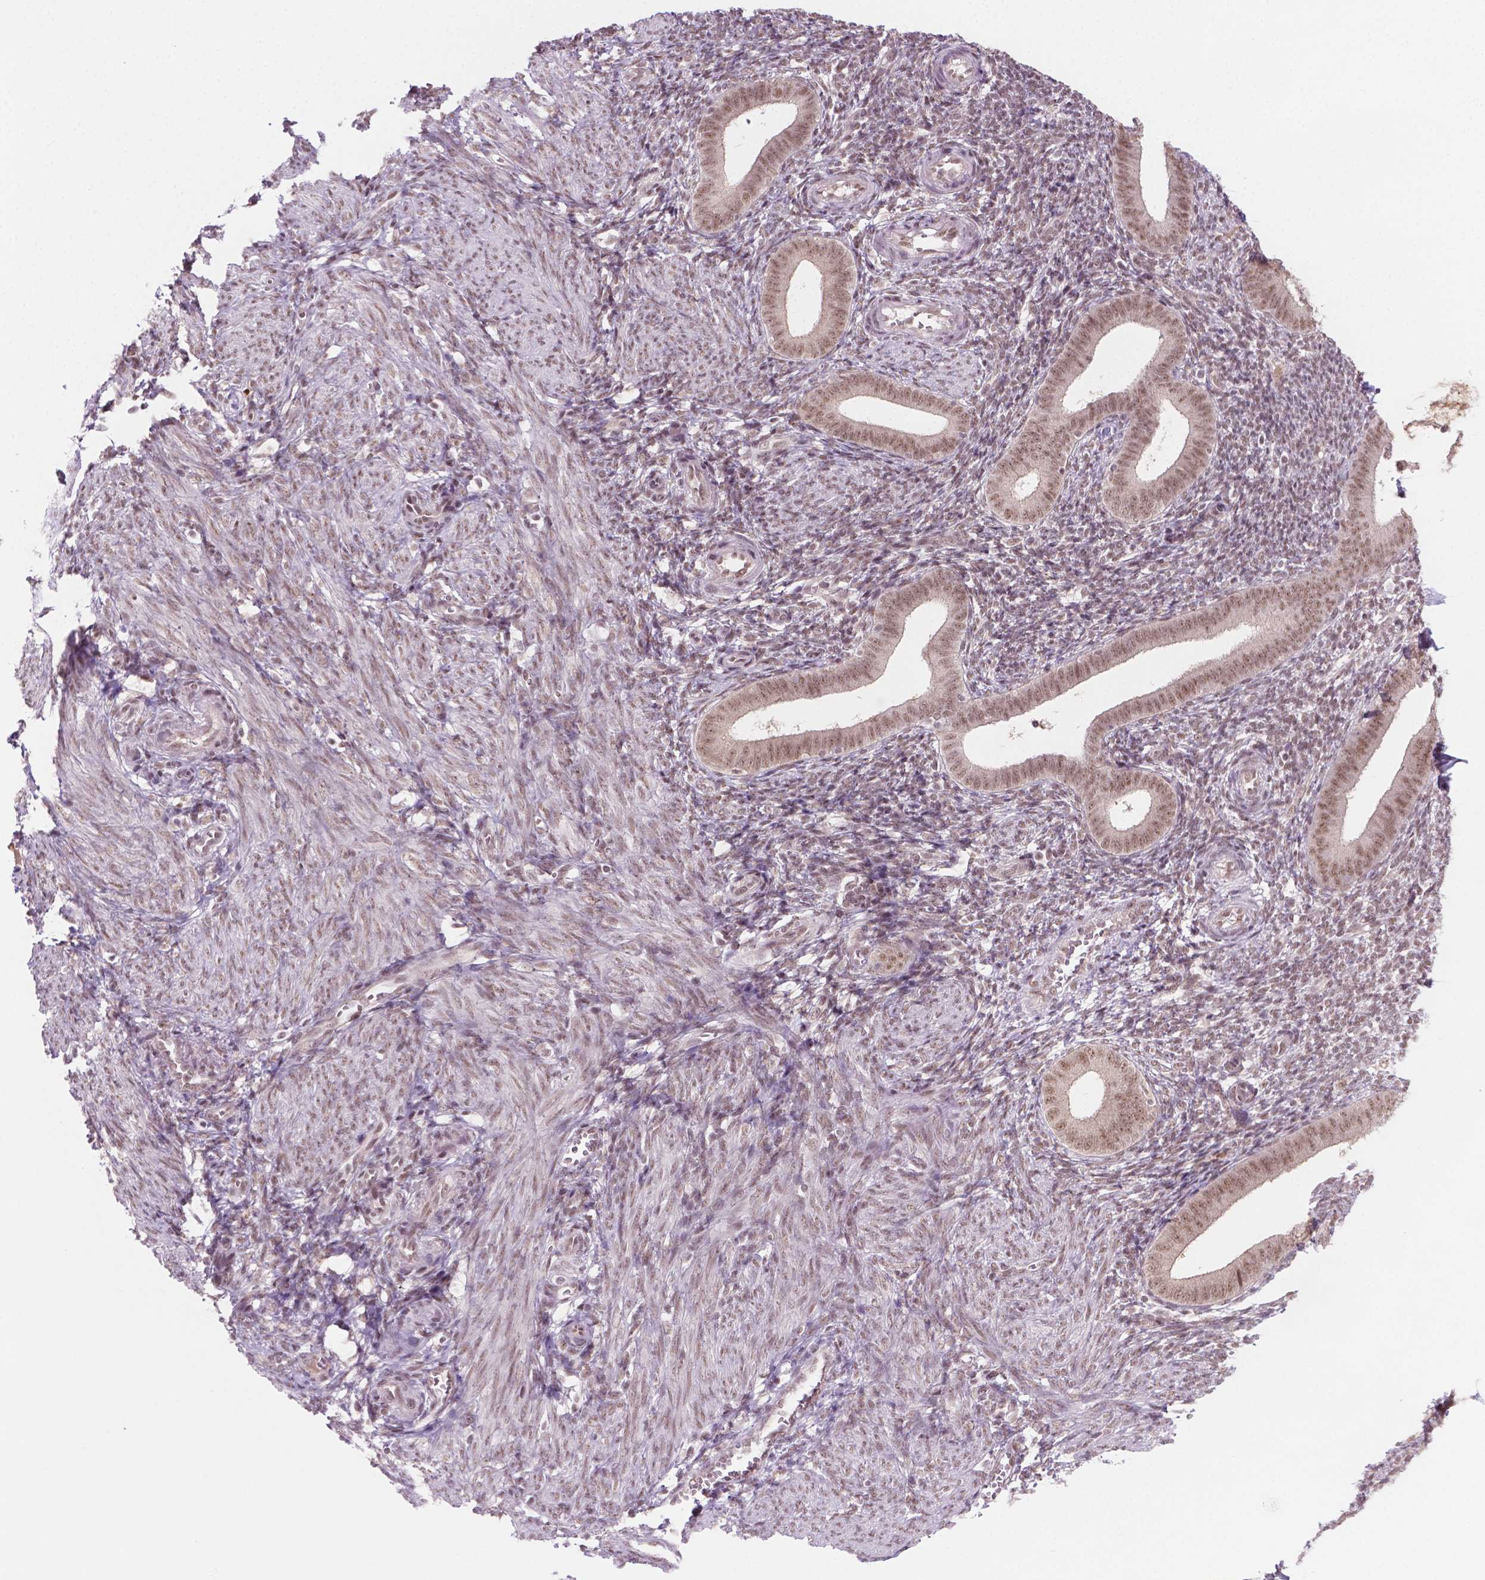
{"staining": {"intensity": "weak", "quantity": "<25%", "location": "nuclear"}, "tissue": "endometrium", "cell_type": "Cells in endometrial stroma", "image_type": "normal", "snomed": [{"axis": "morphology", "description": "Normal tissue, NOS"}, {"axis": "topography", "description": "Endometrium"}], "caption": "Immunohistochemistry (IHC) image of normal endometrium: endometrium stained with DAB (3,3'-diaminobenzidine) shows no significant protein staining in cells in endometrial stroma.", "gene": "PHAX", "patient": {"sex": "female", "age": 25}}